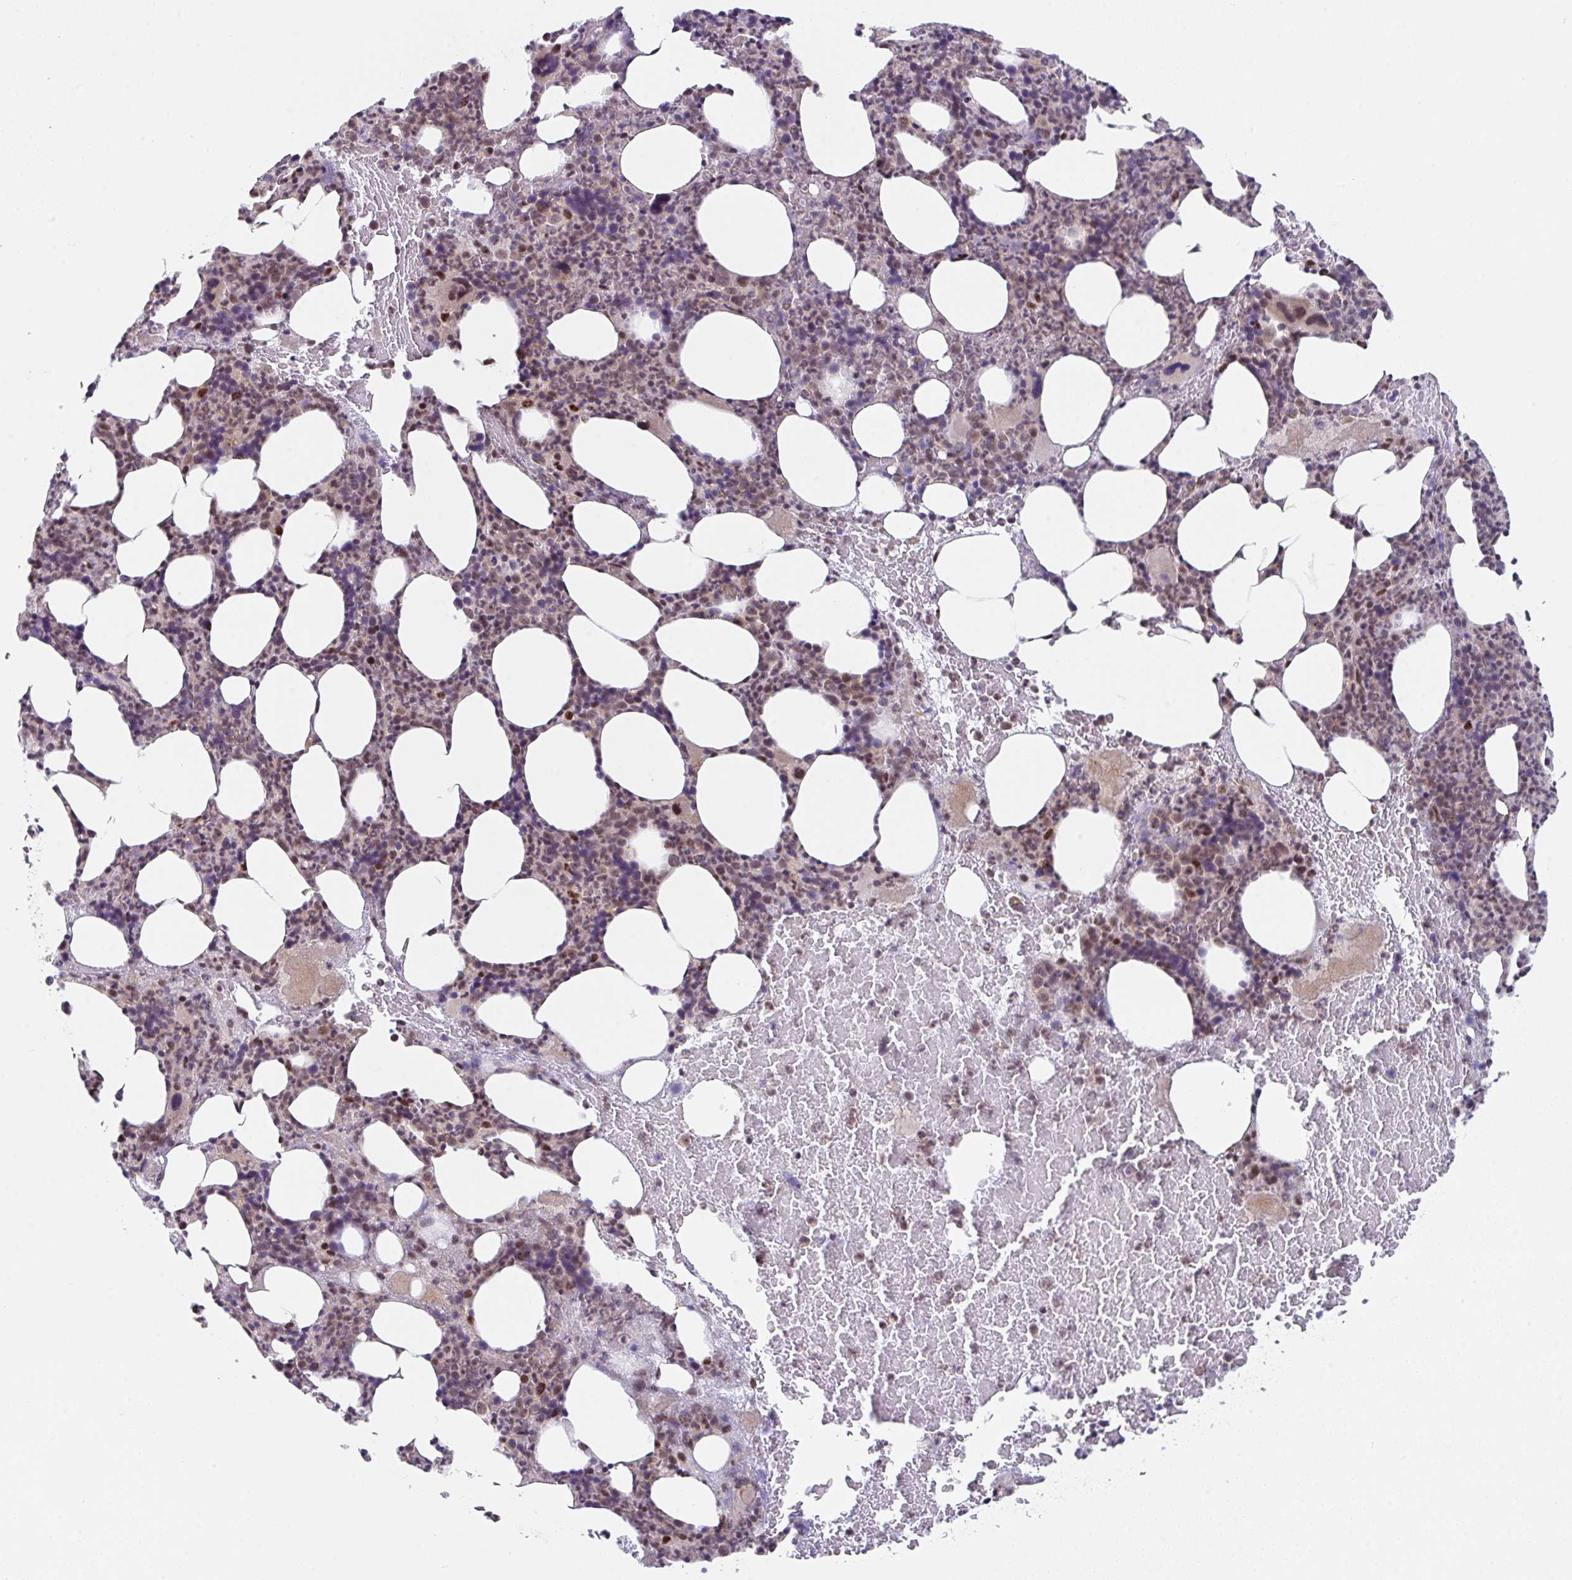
{"staining": {"intensity": "moderate", "quantity": "25%-75%", "location": "nuclear"}, "tissue": "bone marrow", "cell_type": "Hematopoietic cells", "image_type": "normal", "snomed": [{"axis": "morphology", "description": "Normal tissue, NOS"}, {"axis": "topography", "description": "Bone marrow"}], "caption": "Protein expression analysis of normal bone marrow shows moderate nuclear positivity in about 25%-75% of hematopoietic cells.", "gene": "RBM18", "patient": {"sex": "female", "age": 59}}